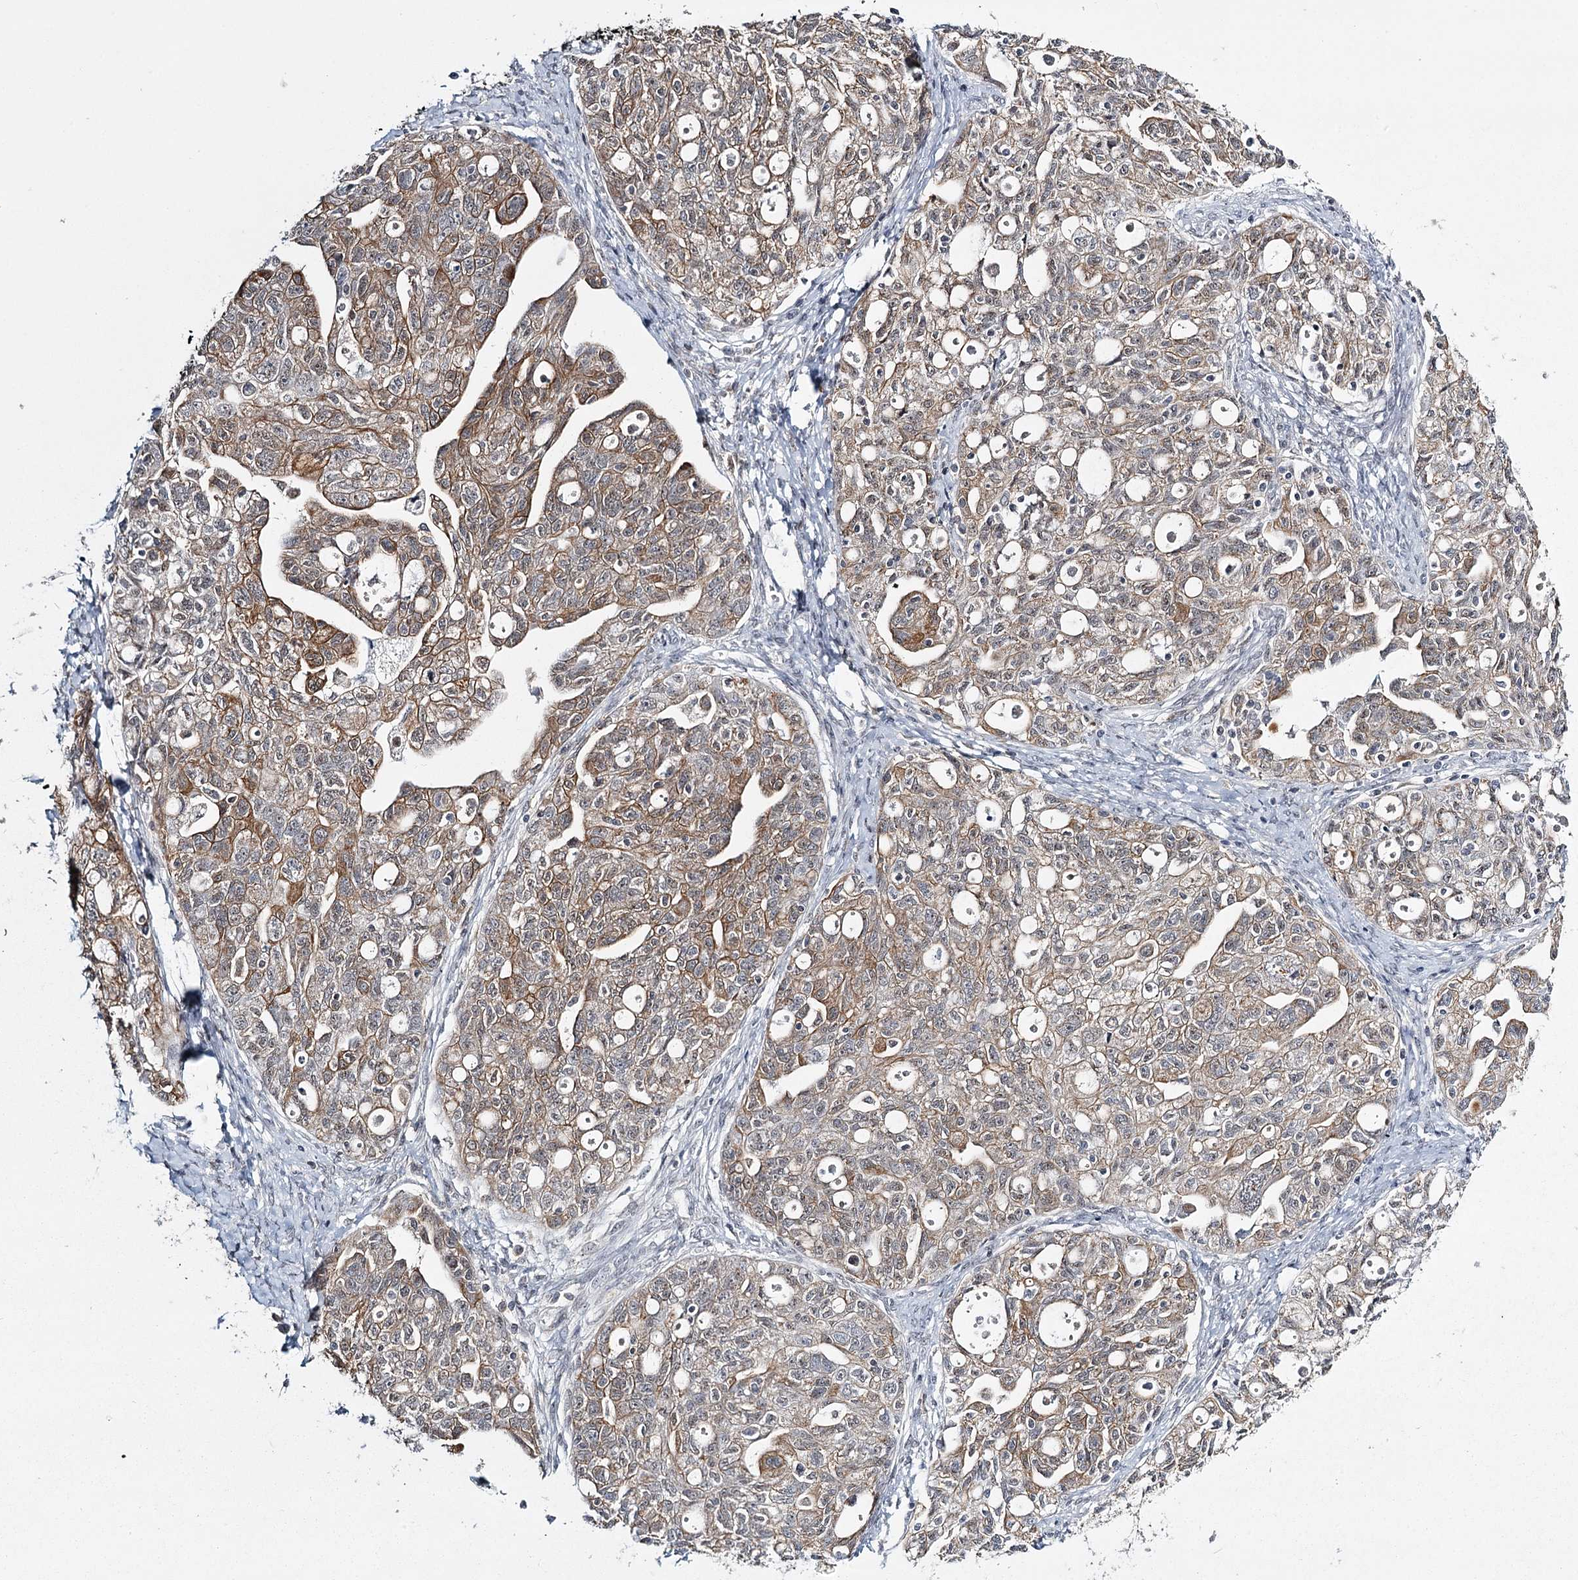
{"staining": {"intensity": "moderate", "quantity": "25%-75%", "location": "cytoplasmic/membranous"}, "tissue": "ovarian cancer", "cell_type": "Tumor cells", "image_type": "cancer", "snomed": [{"axis": "morphology", "description": "Carcinoma, NOS"}, {"axis": "morphology", "description": "Cystadenocarcinoma, serous, NOS"}, {"axis": "topography", "description": "Ovary"}], "caption": "Tumor cells exhibit medium levels of moderate cytoplasmic/membranous expression in approximately 25%-75% of cells in ovarian cancer (carcinoma).", "gene": "TMEM70", "patient": {"sex": "female", "age": 69}}